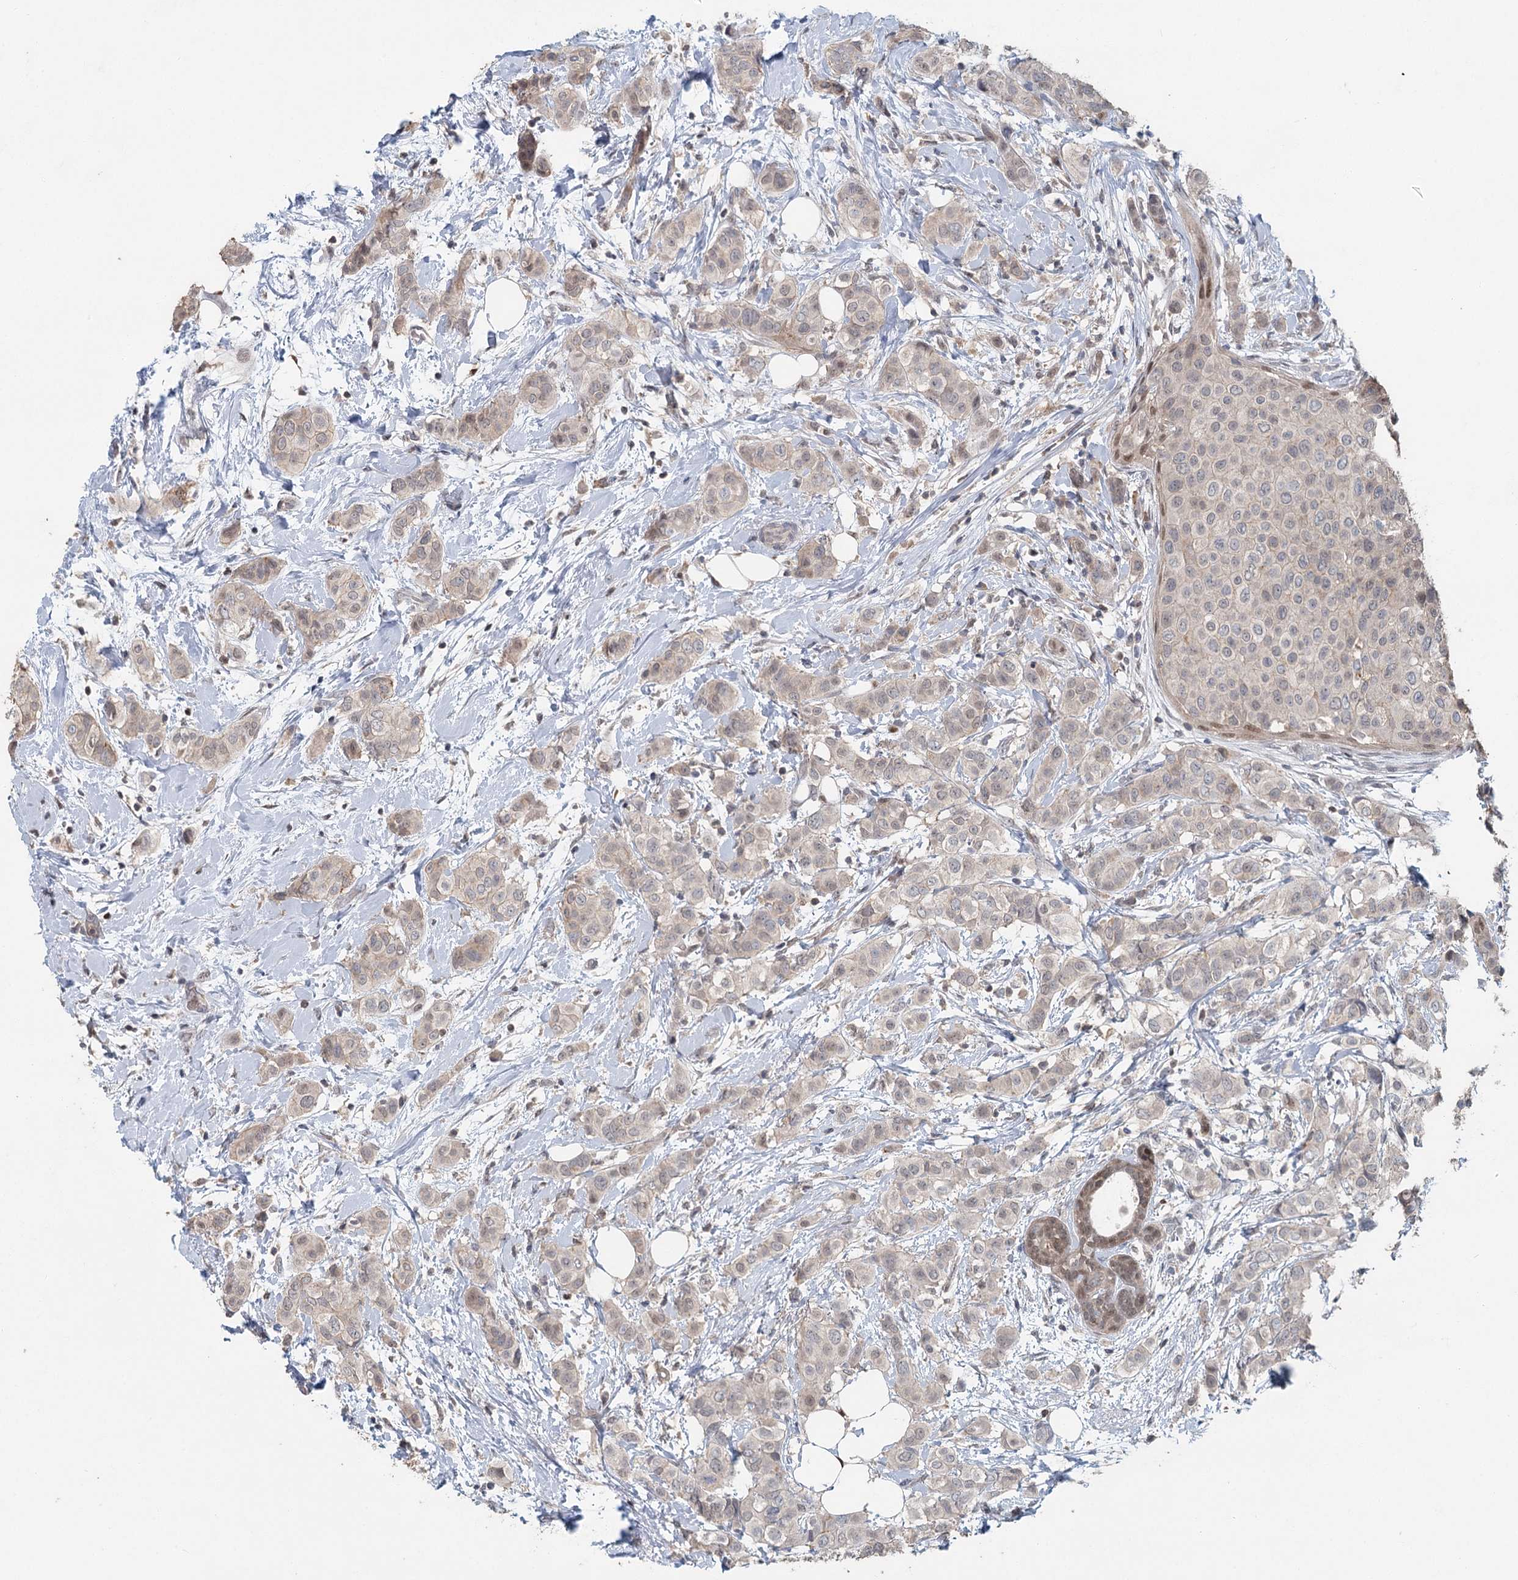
{"staining": {"intensity": "weak", "quantity": "25%-75%", "location": "nuclear"}, "tissue": "breast cancer", "cell_type": "Tumor cells", "image_type": "cancer", "snomed": [{"axis": "morphology", "description": "Lobular carcinoma"}, {"axis": "topography", "description": "Breast"}], "caption": "Immunohistochemistry staining of breast lobular carcinoma, which reveals low levels of weak nuclear positivity in about 25%-75% of tumor cells indicating weak nuclear protein positivity. The staining was performed using DAB (brown) for protein detection and nuclei were counterstained in hematoxylin (blue).", "gene": "ADK", "patient": {"sex": "female", "age": 51}}